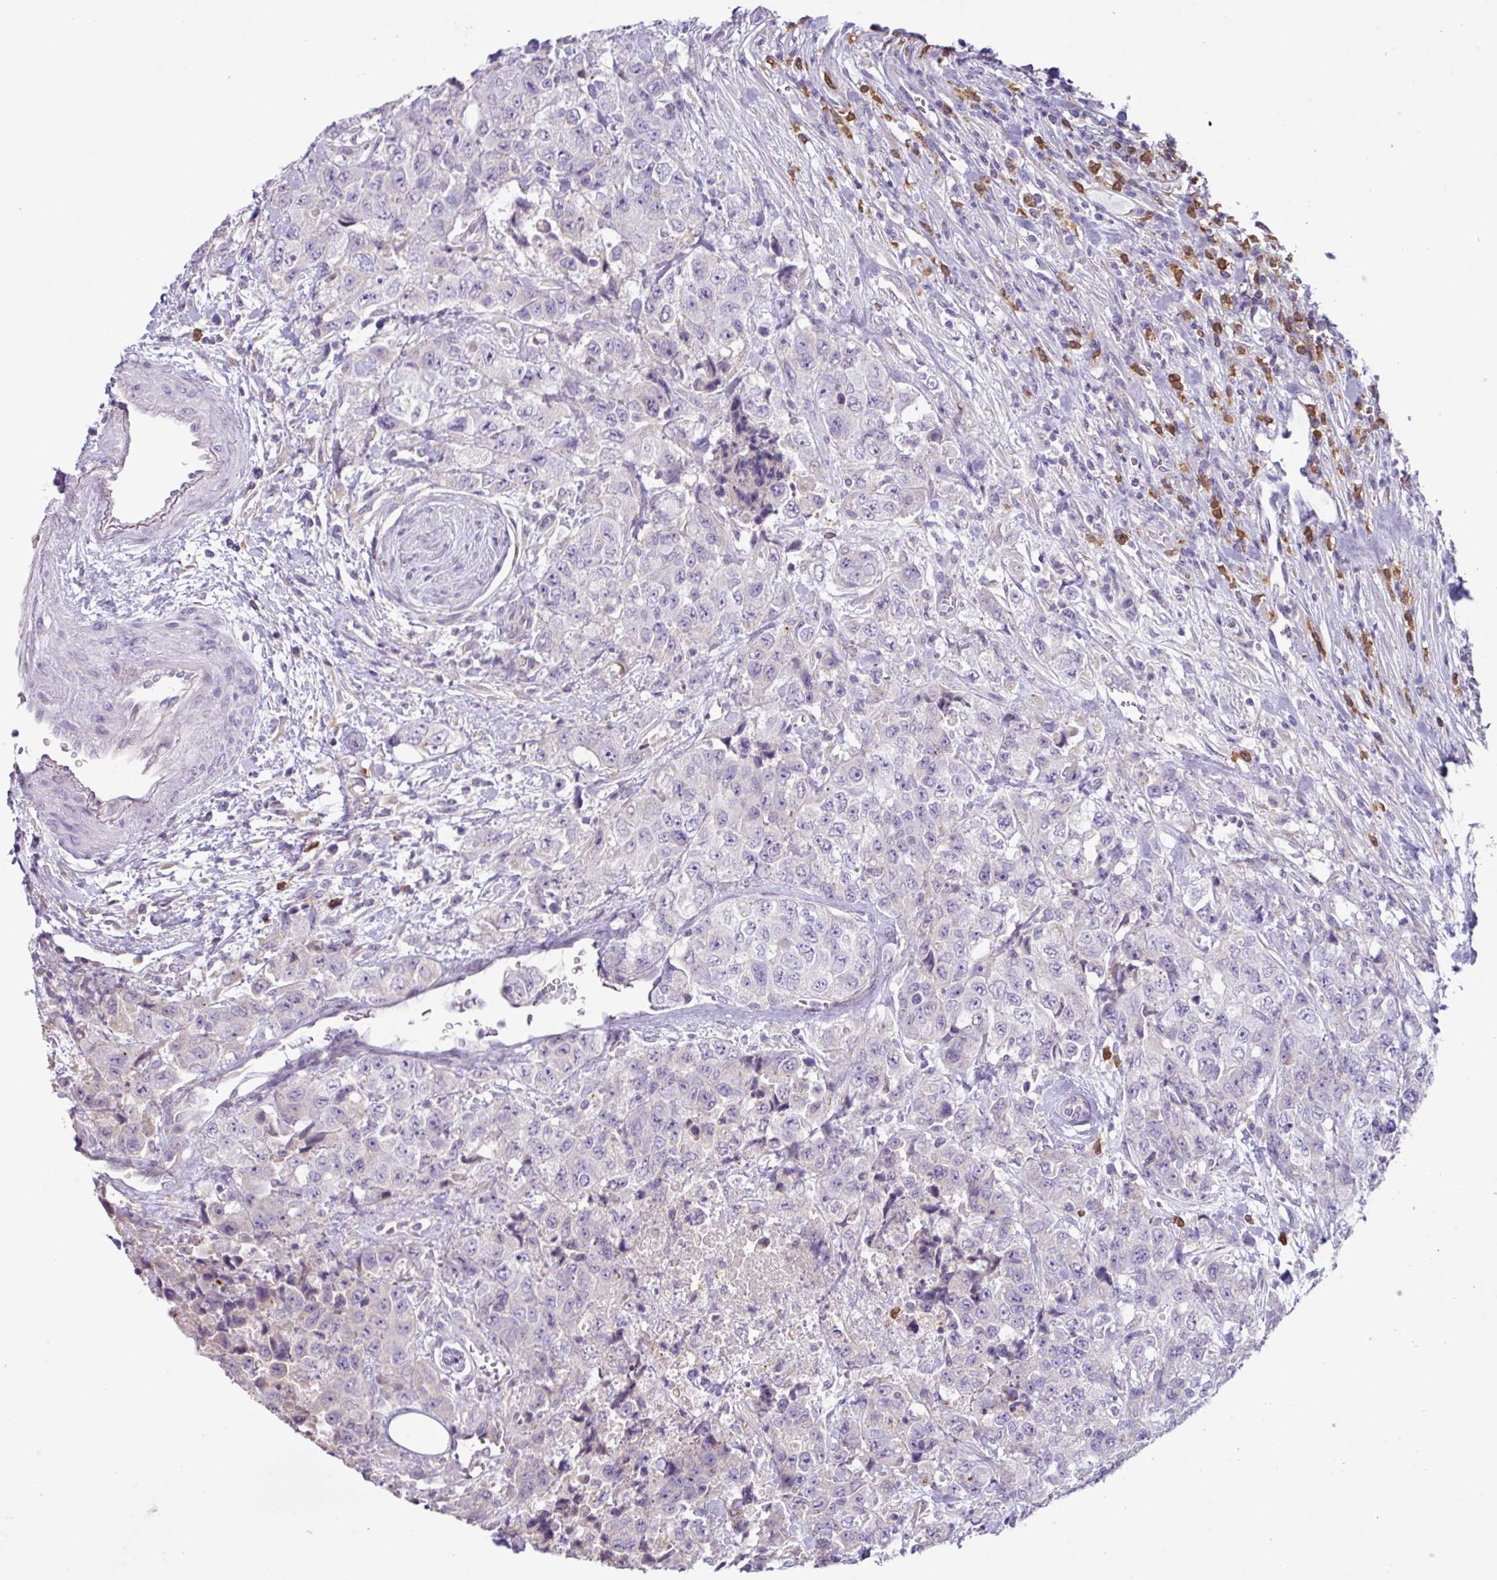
{"staining": {"intensity": "negative", "quantity": "none", "location": "none"}, "tissue": "urothelial cancer", "cell_type": "Tumor cells", "image_type": "cancer", "snomed": [{"axis": "morphology", "description": "Urothelial carcinoma, High grade"}, {"axis": "topography", "description": "Urinary bladder"}], "caption": "Immunohistochemistry micrograph of neoplastic tissue: urothelial cancer stained with DAB (3,3'-diaminobenzidine) displays no significant protein positivity in tumor cells. The staining was performed using DAB to visualize the protein expression in brown, while the nuclei were stained in blue with hematoxylin (Magnification: 20x).", "gene": "ZNF524", "patient": {"sex": "female", "age": 78}}